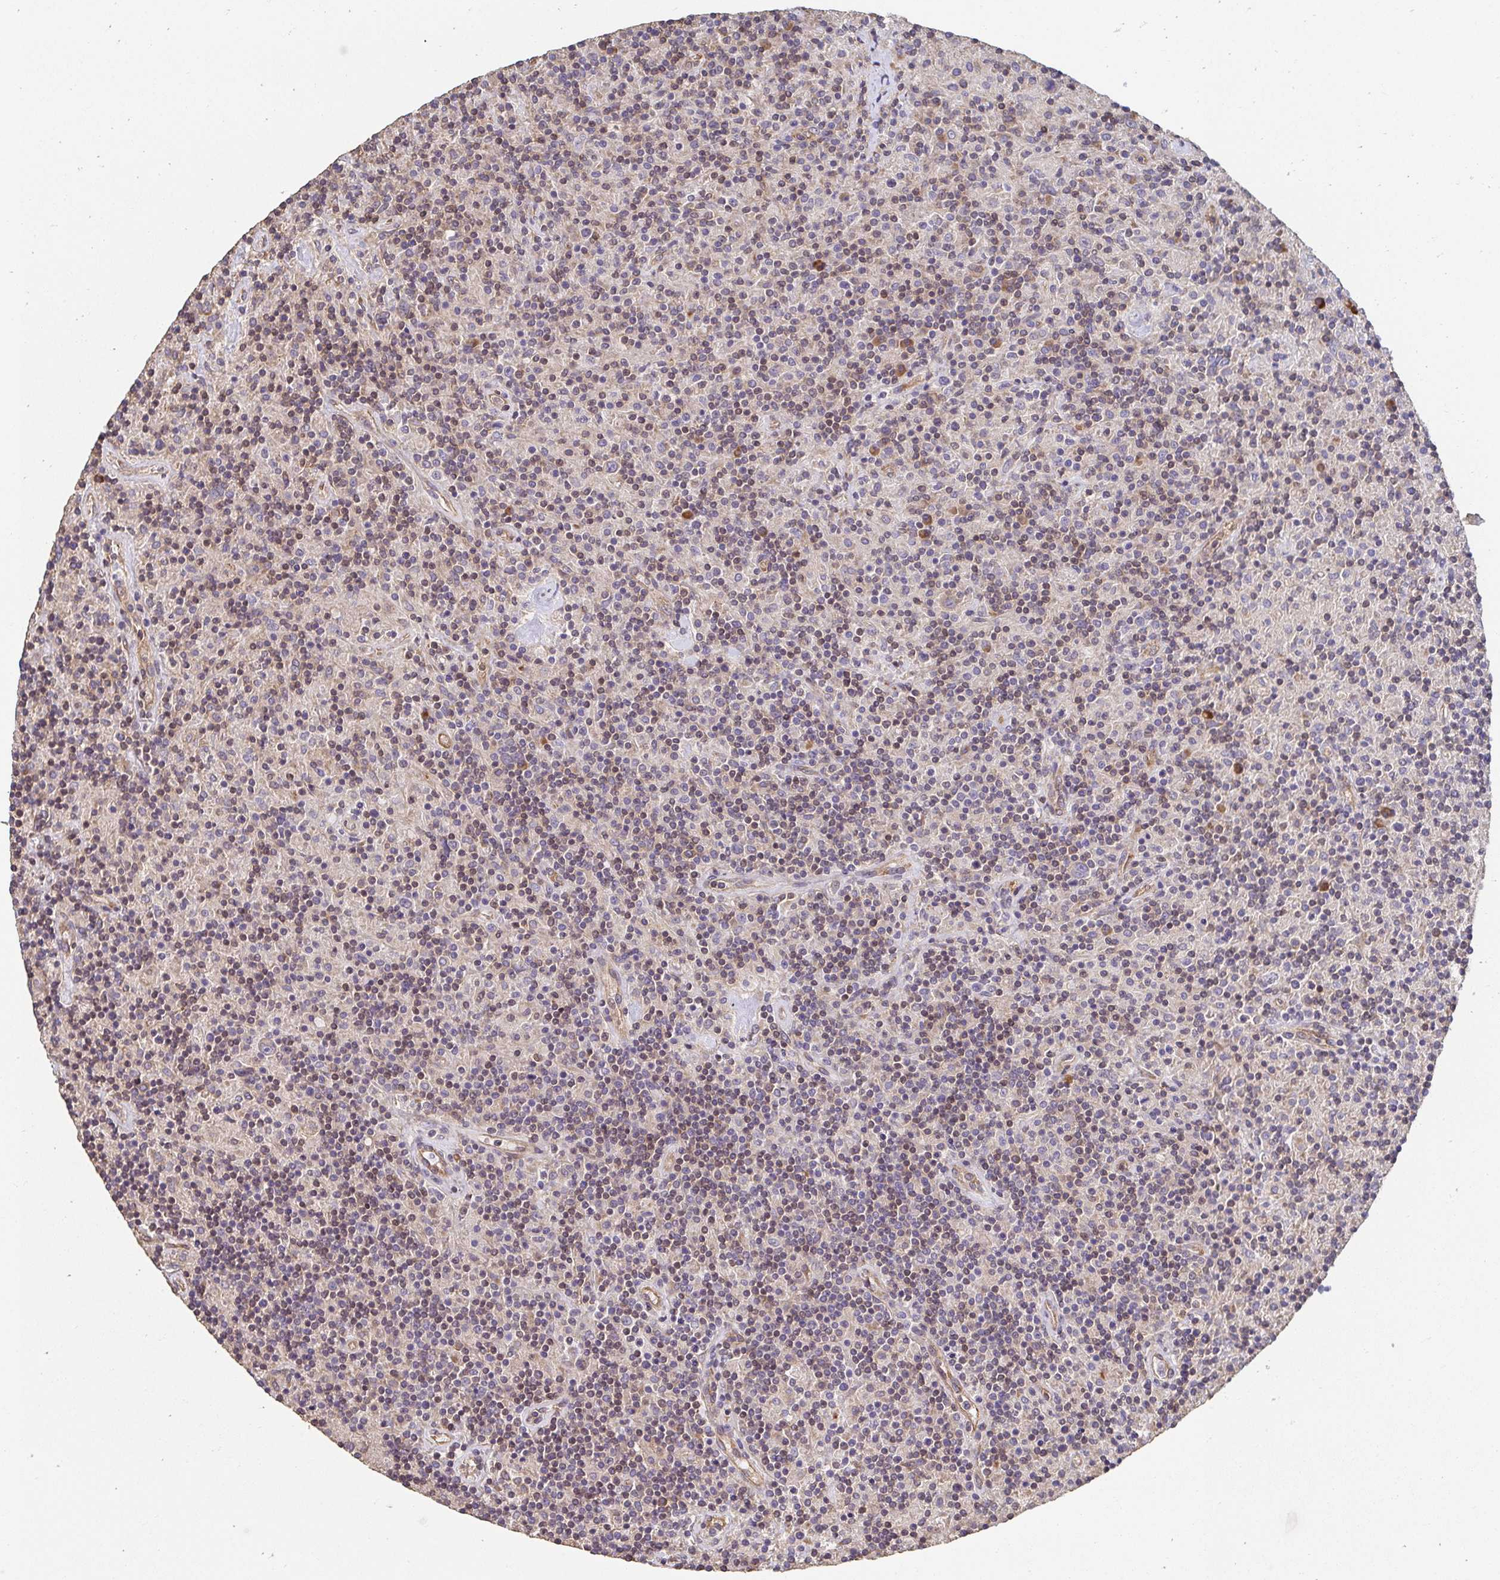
{"staining": {"intensity": "negative", "quantity": "none", "location": "none"}, "tissue": "lymphoma", "cell_type": "Tumor cells", "image_type": "cancer", "snomed": [{"axis": "morphology", "description": "Hodgkin's disease, NOS"}, {"axis": "topography", "description": "Lymph node"}], "caption": "Immunohistochemical staining of human lymphoma displays no significant expression in tumor cells. (DAB (3,3'-diaminobenzidine) IHC visualized using brightfield microscopy, high magnification).", "gene": "APBB1", "patient": {"sex": "male", "age": 70}}